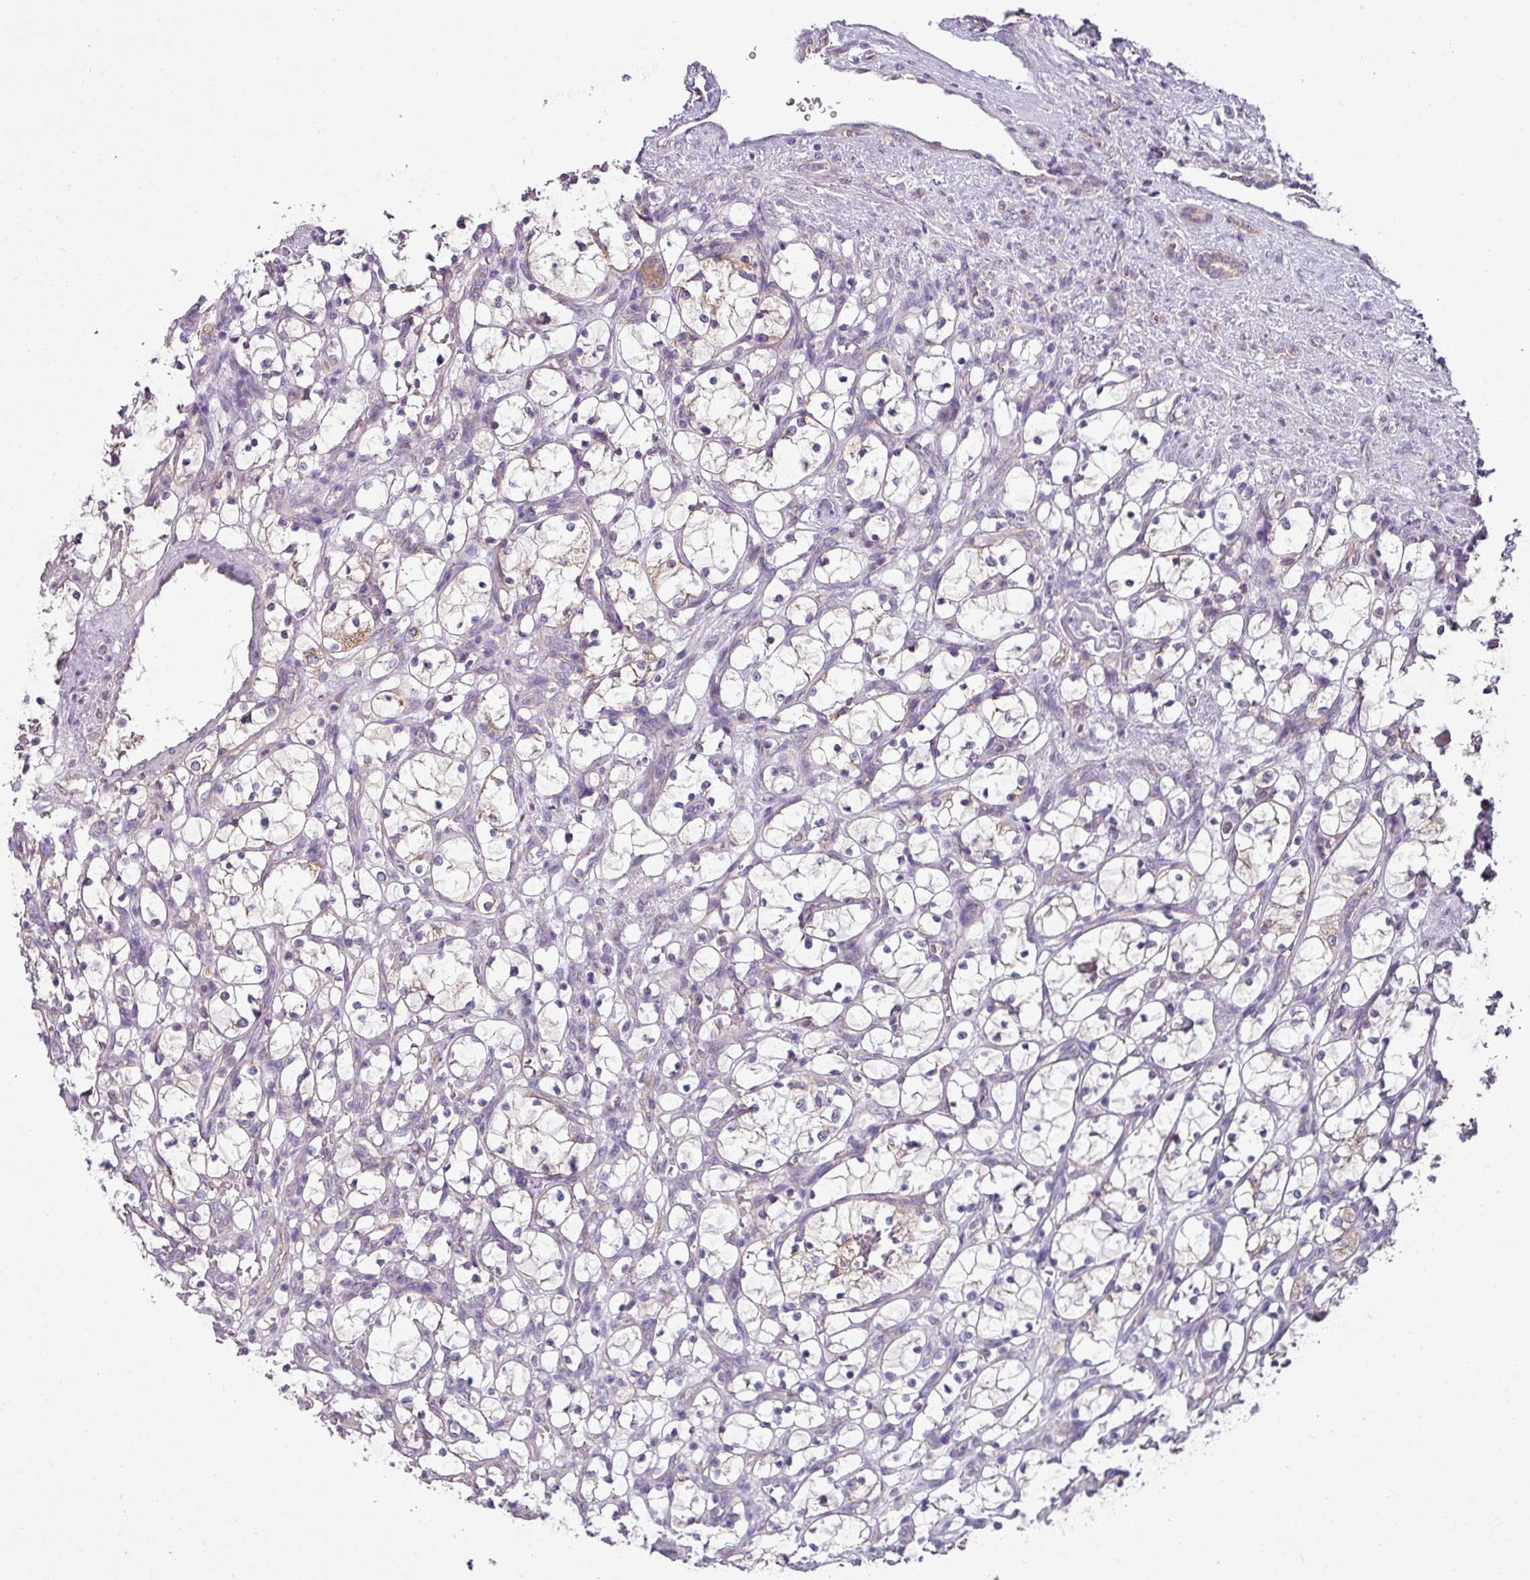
{"staining": {"intensity": "weak", "quantity": "<25%", "location": "cytoplasmic/membranous"}, "tissue": "renal cancer", "cell_type": "Tumor cells", "image_type": "cancer", "snomed": [{"axis": "morphology", "description": "Adenocarcinoma, NOS"}, {"axis": "topography", "description": "Kidney"}], "caption": "Tumor cells are negative for protein expression in human adenocarcinoma (renal).", "gene": "LRRC9", "patient": {"sex": "female", "age": 69}}